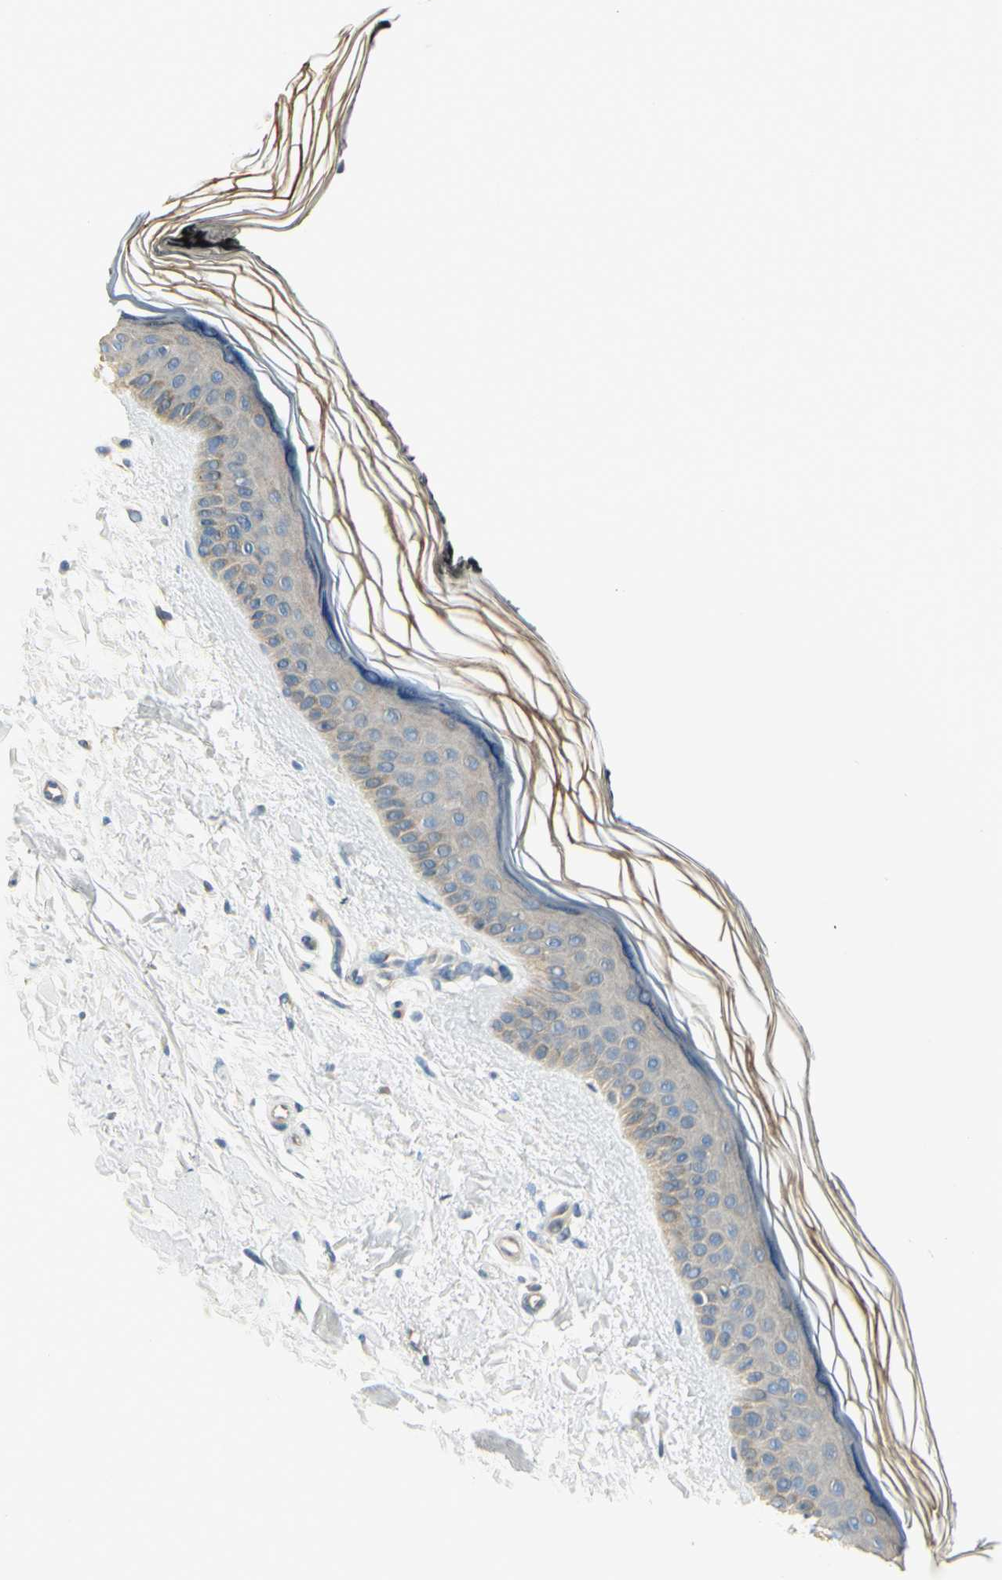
{"staining": {"intensity": "weak", "quantity": "25%-75%", "location": "cytoplasmic/membranous"}, "tissue": "skin", "cell_type": "Fibroblasts", "image_type": "normal", "snomed": [{"axis": "morphology", "description": "Normal tissue, NOS"}, {"axis": "topography", "description": "Skin"}], "caption": "High-power microscopy captured an IHC histopathology image of normal skin, revealing weak cytoplasmic/membranous positivity in about 25%-75% of fibroblasts.", "gene": "IGDCC4", "patient": {"sex": "female", "age": 19}}